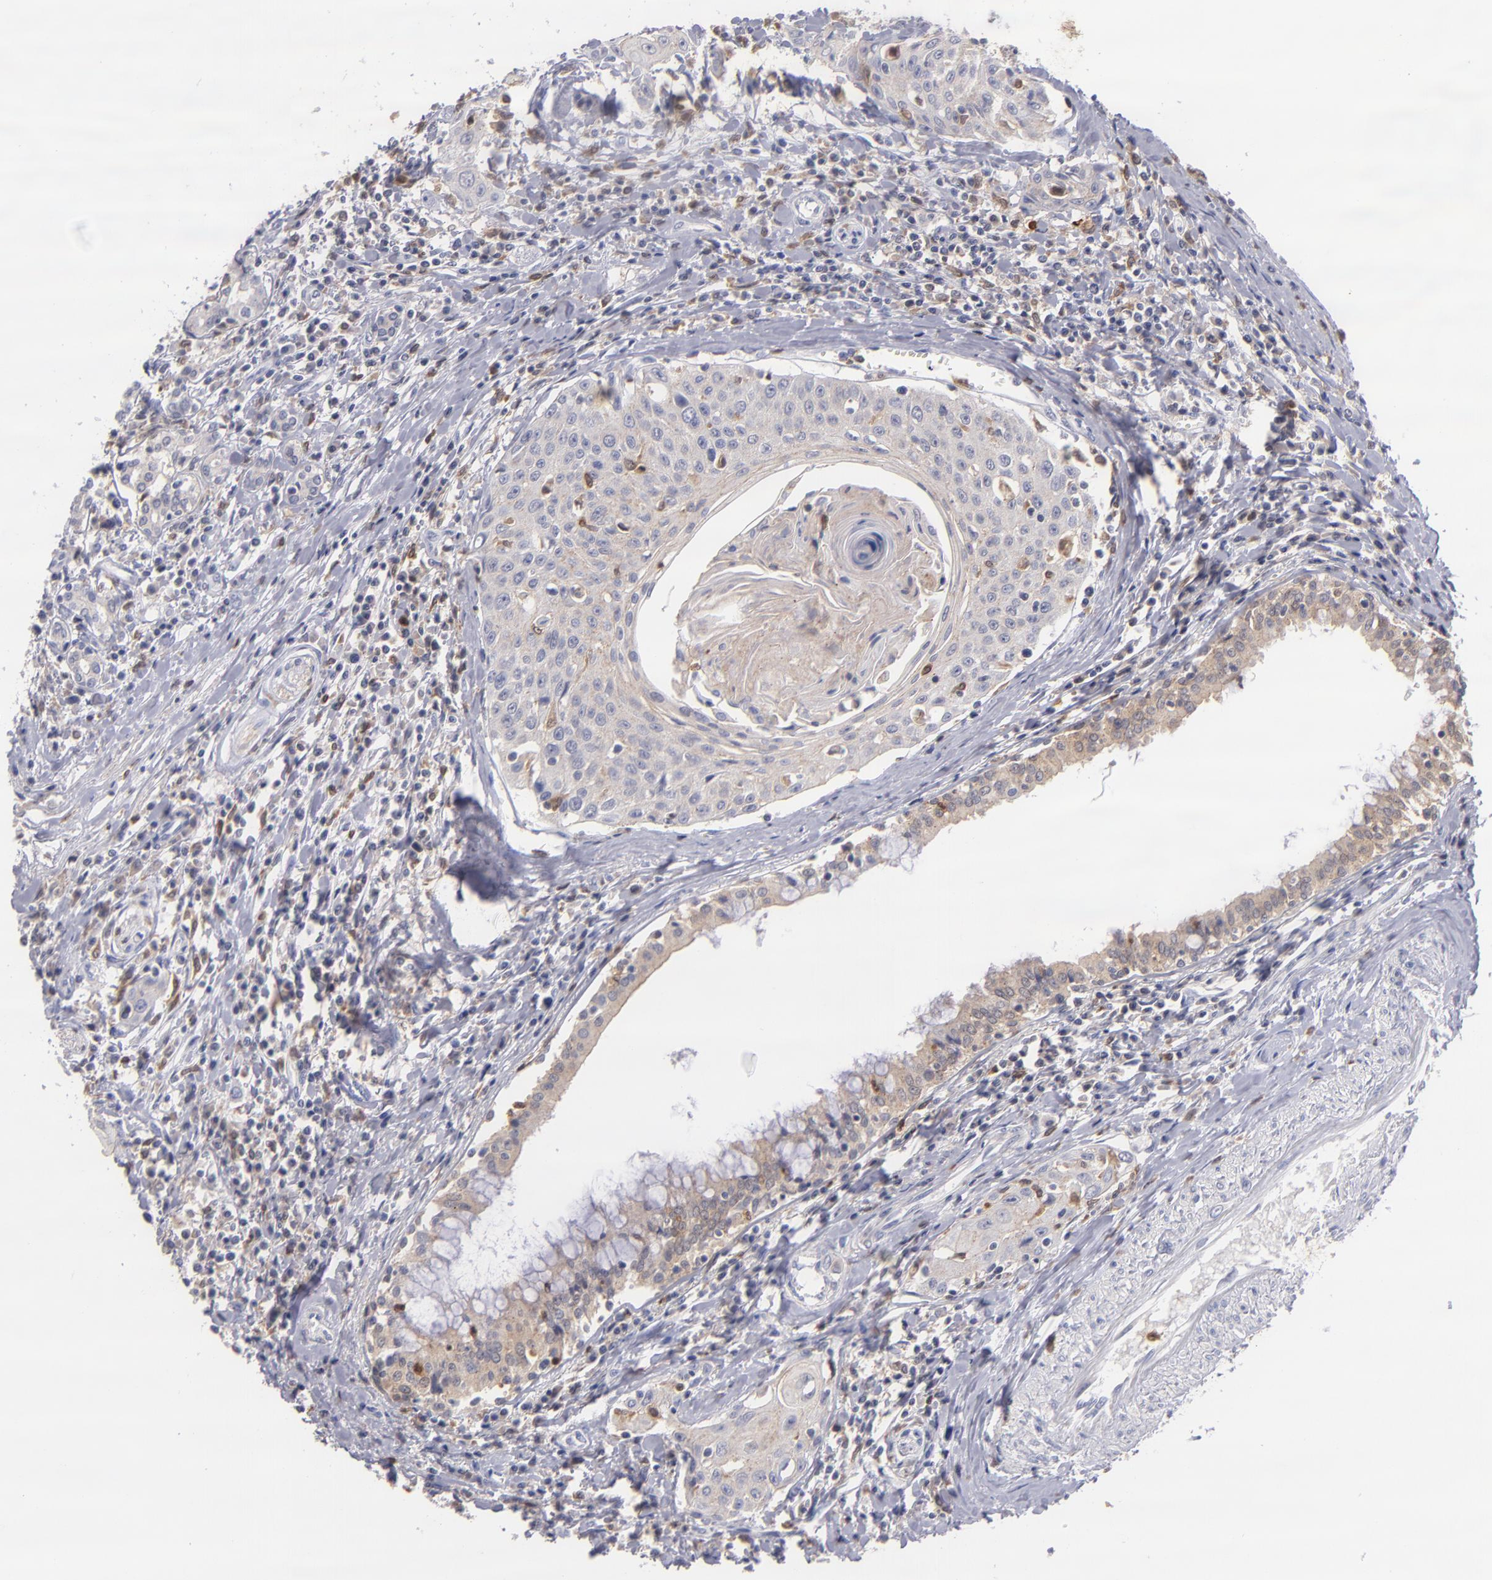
{"staining": {"intensity": "weak", "quantity": "25%-75%", "location": "cytoplasmic/membranous"}, "tissue": "head and neck cancer", "cell_type": "Tumor cells", "image_type": "cancer", "snomed": [{"axis": "morphology", "description": "Squamous cell carcinoma, NOS"}, {"axis": "morphology", "description": "Squamous cell carcinoma, metastatic, NOS"}, {"axis": "topography", "description": "Lymph node"}, {"axis": "topography", "description": "Salivary gland"}, {"axis": "topography", "description": "Head-Neck"}], "caption": "Squamous cell carcinoma (head and neck) stained with immunohistochemistry demonstrates weak cytoplasmic/membranous staining in approximately 25%-75% of tumor cells. The staining was performed using DAB, with brown indicating positive protein expression. Nuclei are stained blue with hematoxylin.", "gene": "PRKCD", "patient": {"sex": "female", "age": 74}}